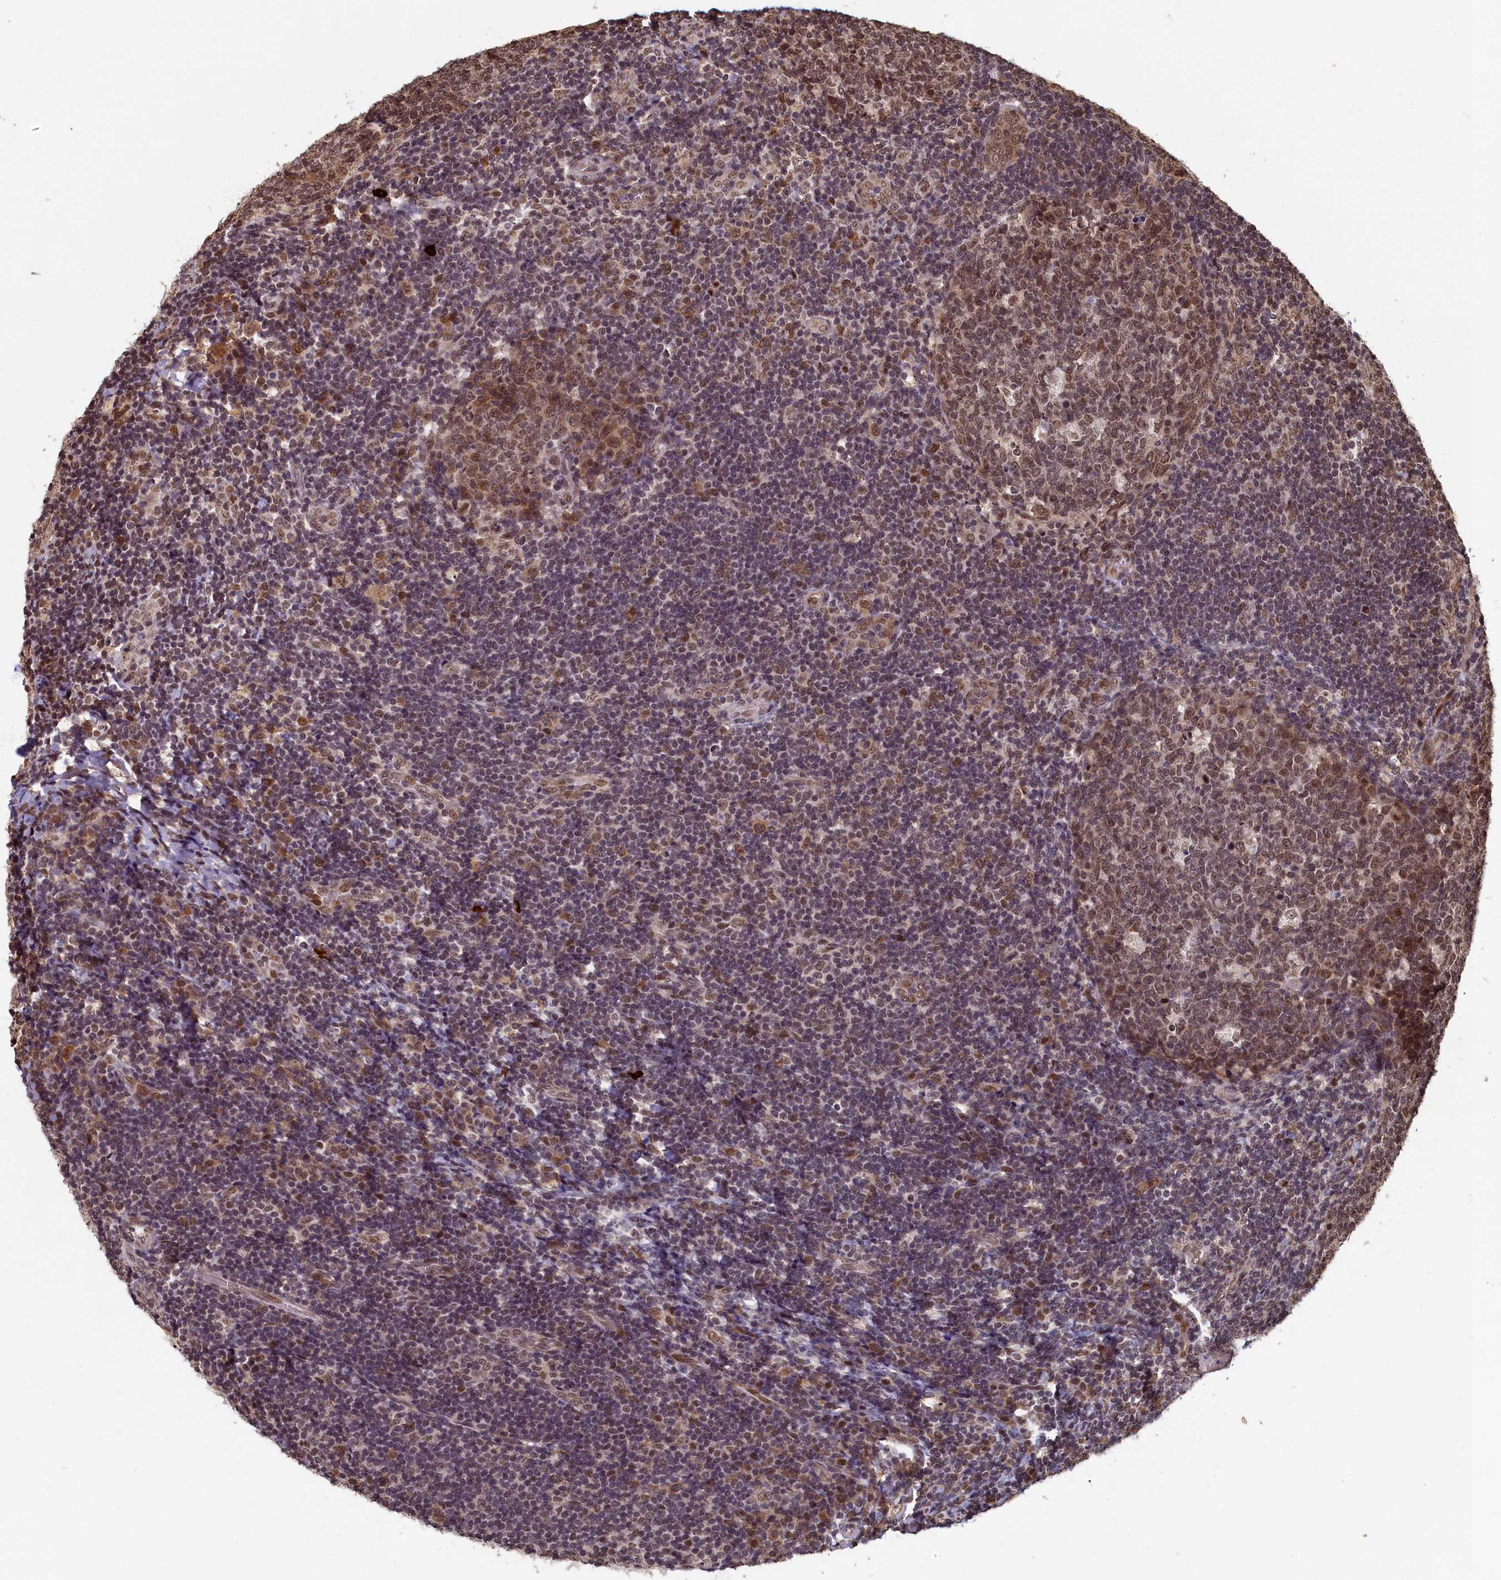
{"staining": {"intensity": "moderate", "quantity": ">75%", "location": "cytoplasmic/membranous,nuclear"}, "tissue": "tonsil", "cell_type": "Germinal center cells", "image_type": "normal", "snomed": [{"axis": "morphology", "description": "Normal tissue, NOS"}, {"axis": "topography", "description": "Tonsil"}], "caption": "Immunohistochemistry image of unremarkable tonsil: tonsil stained using immunohistochemistry (IHC) displays medium levels of moderate protein expression localized specifically in the cytoplasmic/membranous,nuclear of germinal center cells, appearing as a cytoplasmic/membranous,nuclear brown color.", "gene": "CKAP2L", "patient": {"sex": "male", "age": 17}}